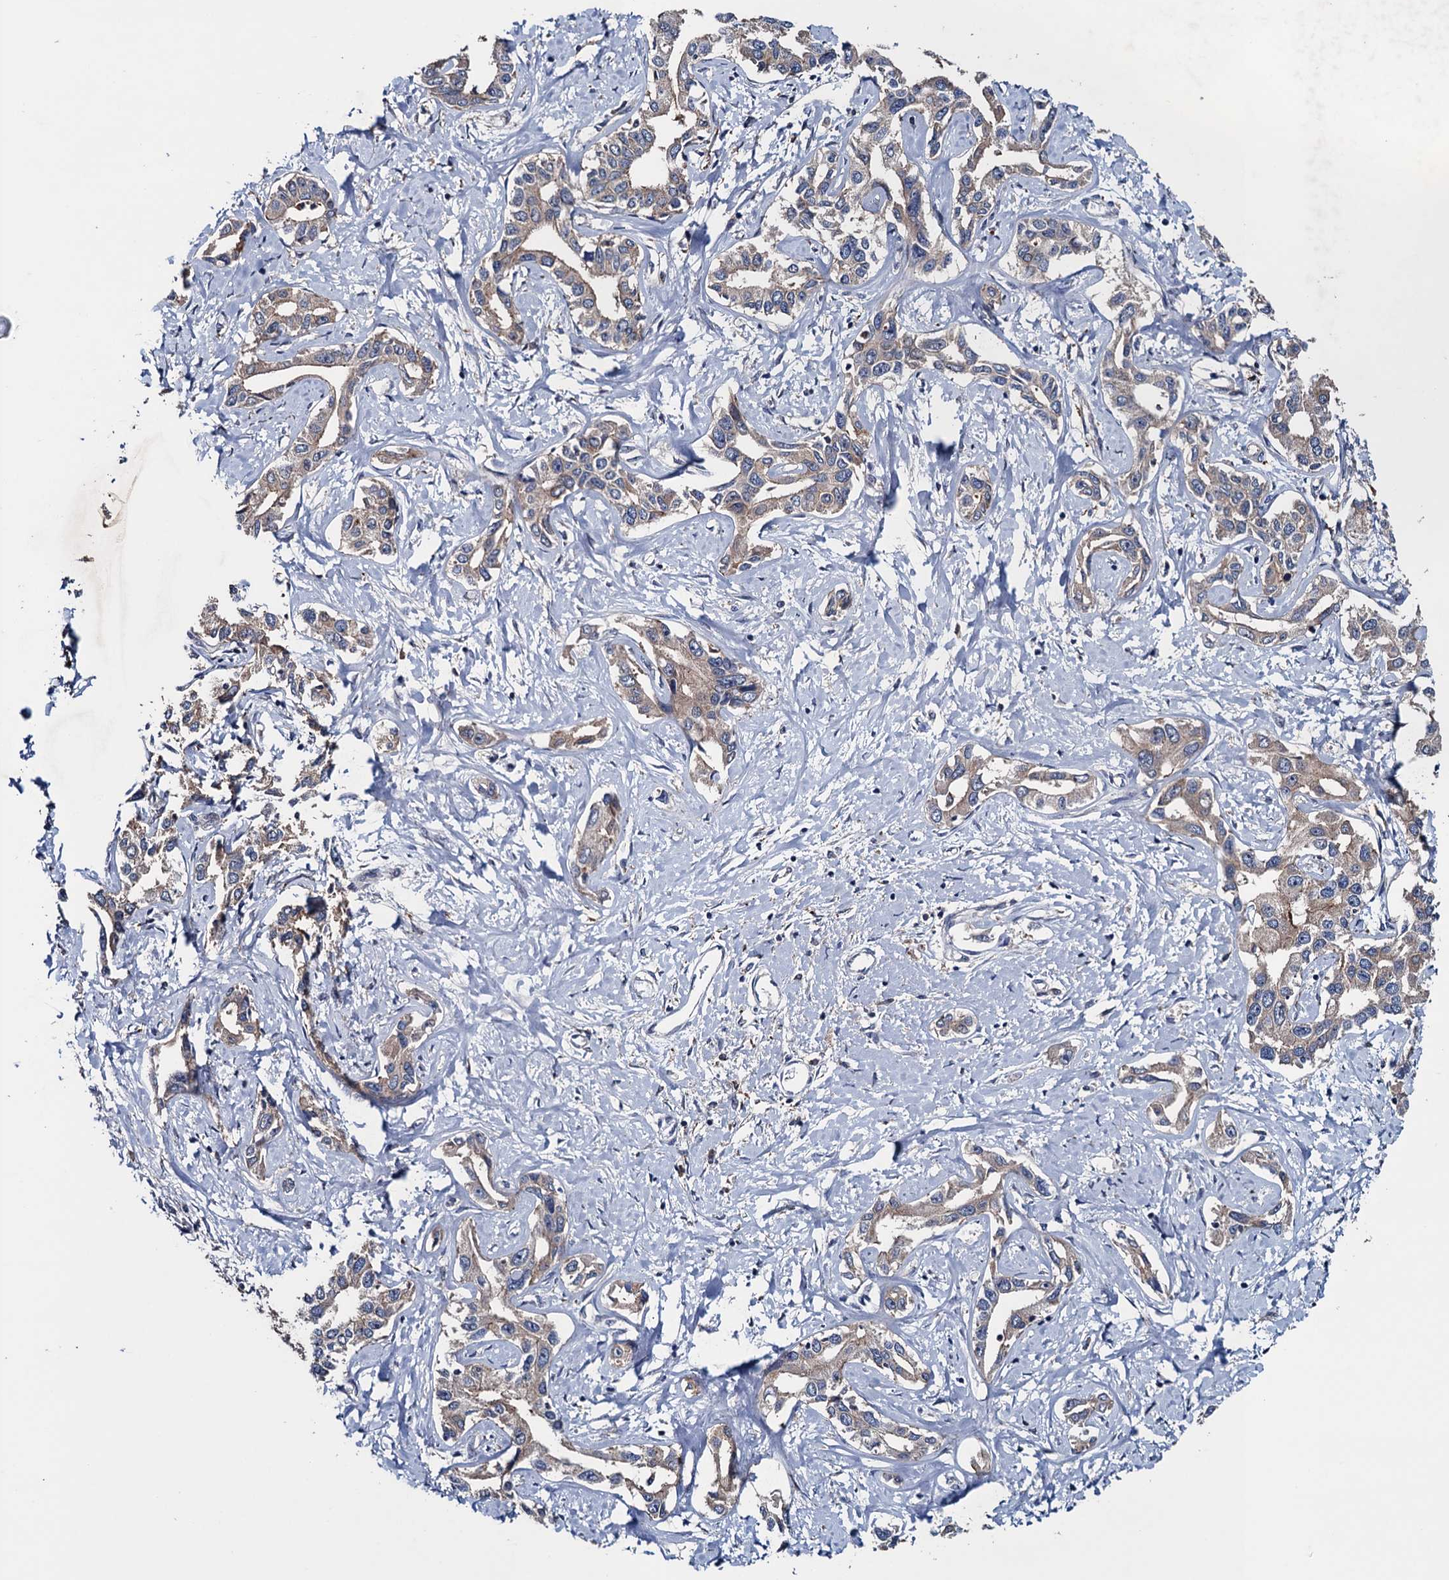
{"staining": {"intensity": "weak", "quantity": "<25%", "location": "cytoplasmic/membranous"}, "tissue": "liver cancer", "cell_type": "Tumor cells", "image_type": "cancer", "snomed": [{"axis": "morphology", "description": "Cholangiocarcinoma"}, {"axis": "topography", "description": "Liver"}], "caption": "Image shows no protein staining in tumor cells of liver cancer tissue. (DAB (3,3'-diaminobenzidine) immunohistochemistry with hematoxylin counter stain).", "gene": "BLTP3B", "patient": {"sex": "male", "age": 59}}